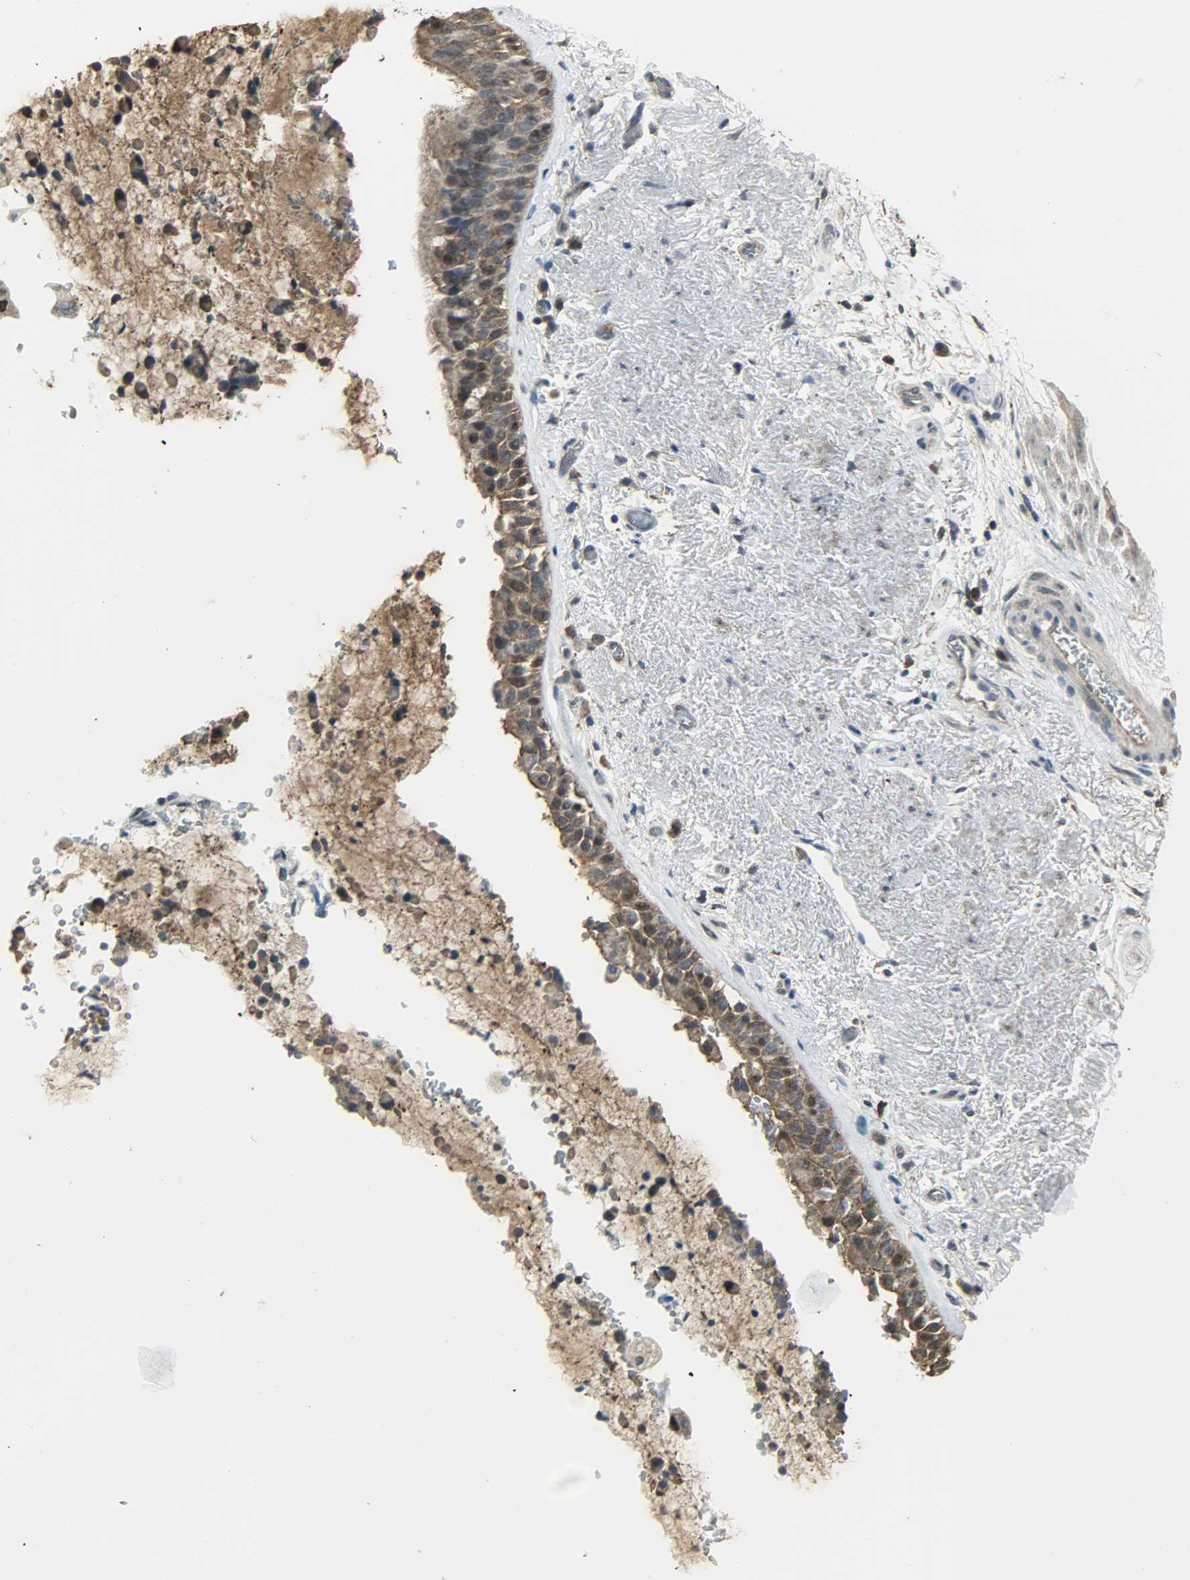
{"staining": {"intensity": "strong", "quantity": ">75%", "location": "cytoplasmic/membranous,nuclear"}, "tissue": "bronchus", "cell_type": "Respiratory epithelial cells", "image_type": "normal", "snomed": [{"axis": "morphology", "description": "Normal tissue, NOS"}, {"axis": "topography", "description": "Bronchus"}], "caption": "Immunohistochemistry (IHC) histopathology image of unremarkable bronchus stained for a protein (brown), which reveals high levels of strong cytoplasmic/membranous,nuclear positivity in about >75% of respiratory epithelial cells.", "gene": "LDHB", "patient": {"sex": "female", "age": 54}}